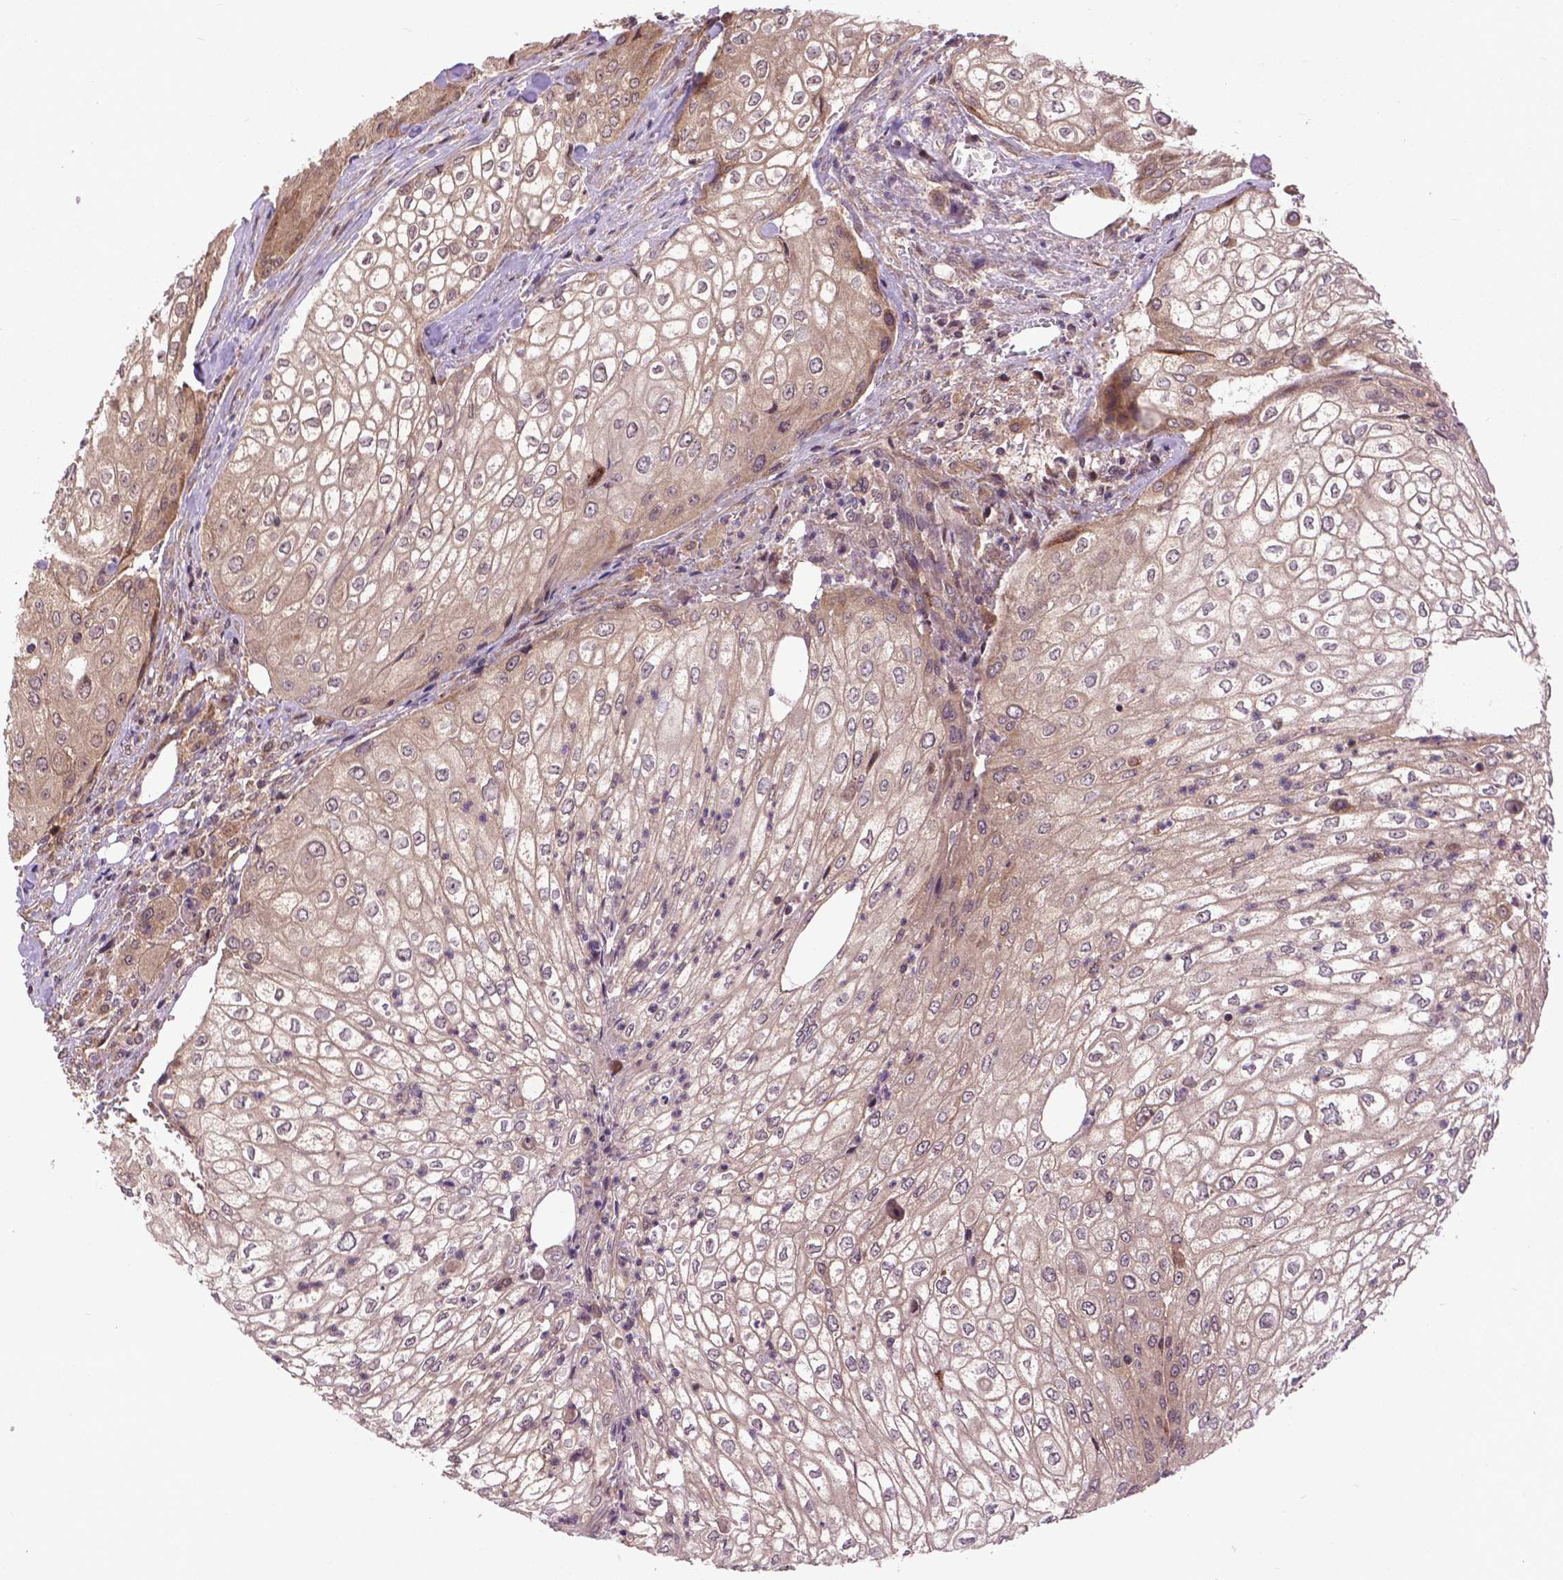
{"staining": {"intensity": "weak", "quantity": ">75%", "location": "cytoplasmic/membranous"}, "tissue": "urothelial cancer", "cell_type": "Tumor cells", "image_type": "cancer", "snomed": [{"axis": "morphology", "description": "Urothelial carcinoma, High grade"}, {"axis": "topography", "description": "Urinary bladder"}], "caption": "Immunohistochemical staining of human urothelial cancer demonstrates weak cytoplasmic/membranous protein expression in approximately >75% of tumor cells.", "gene": "ZNF616", "patient": {"sex": "male", "age": 62}}